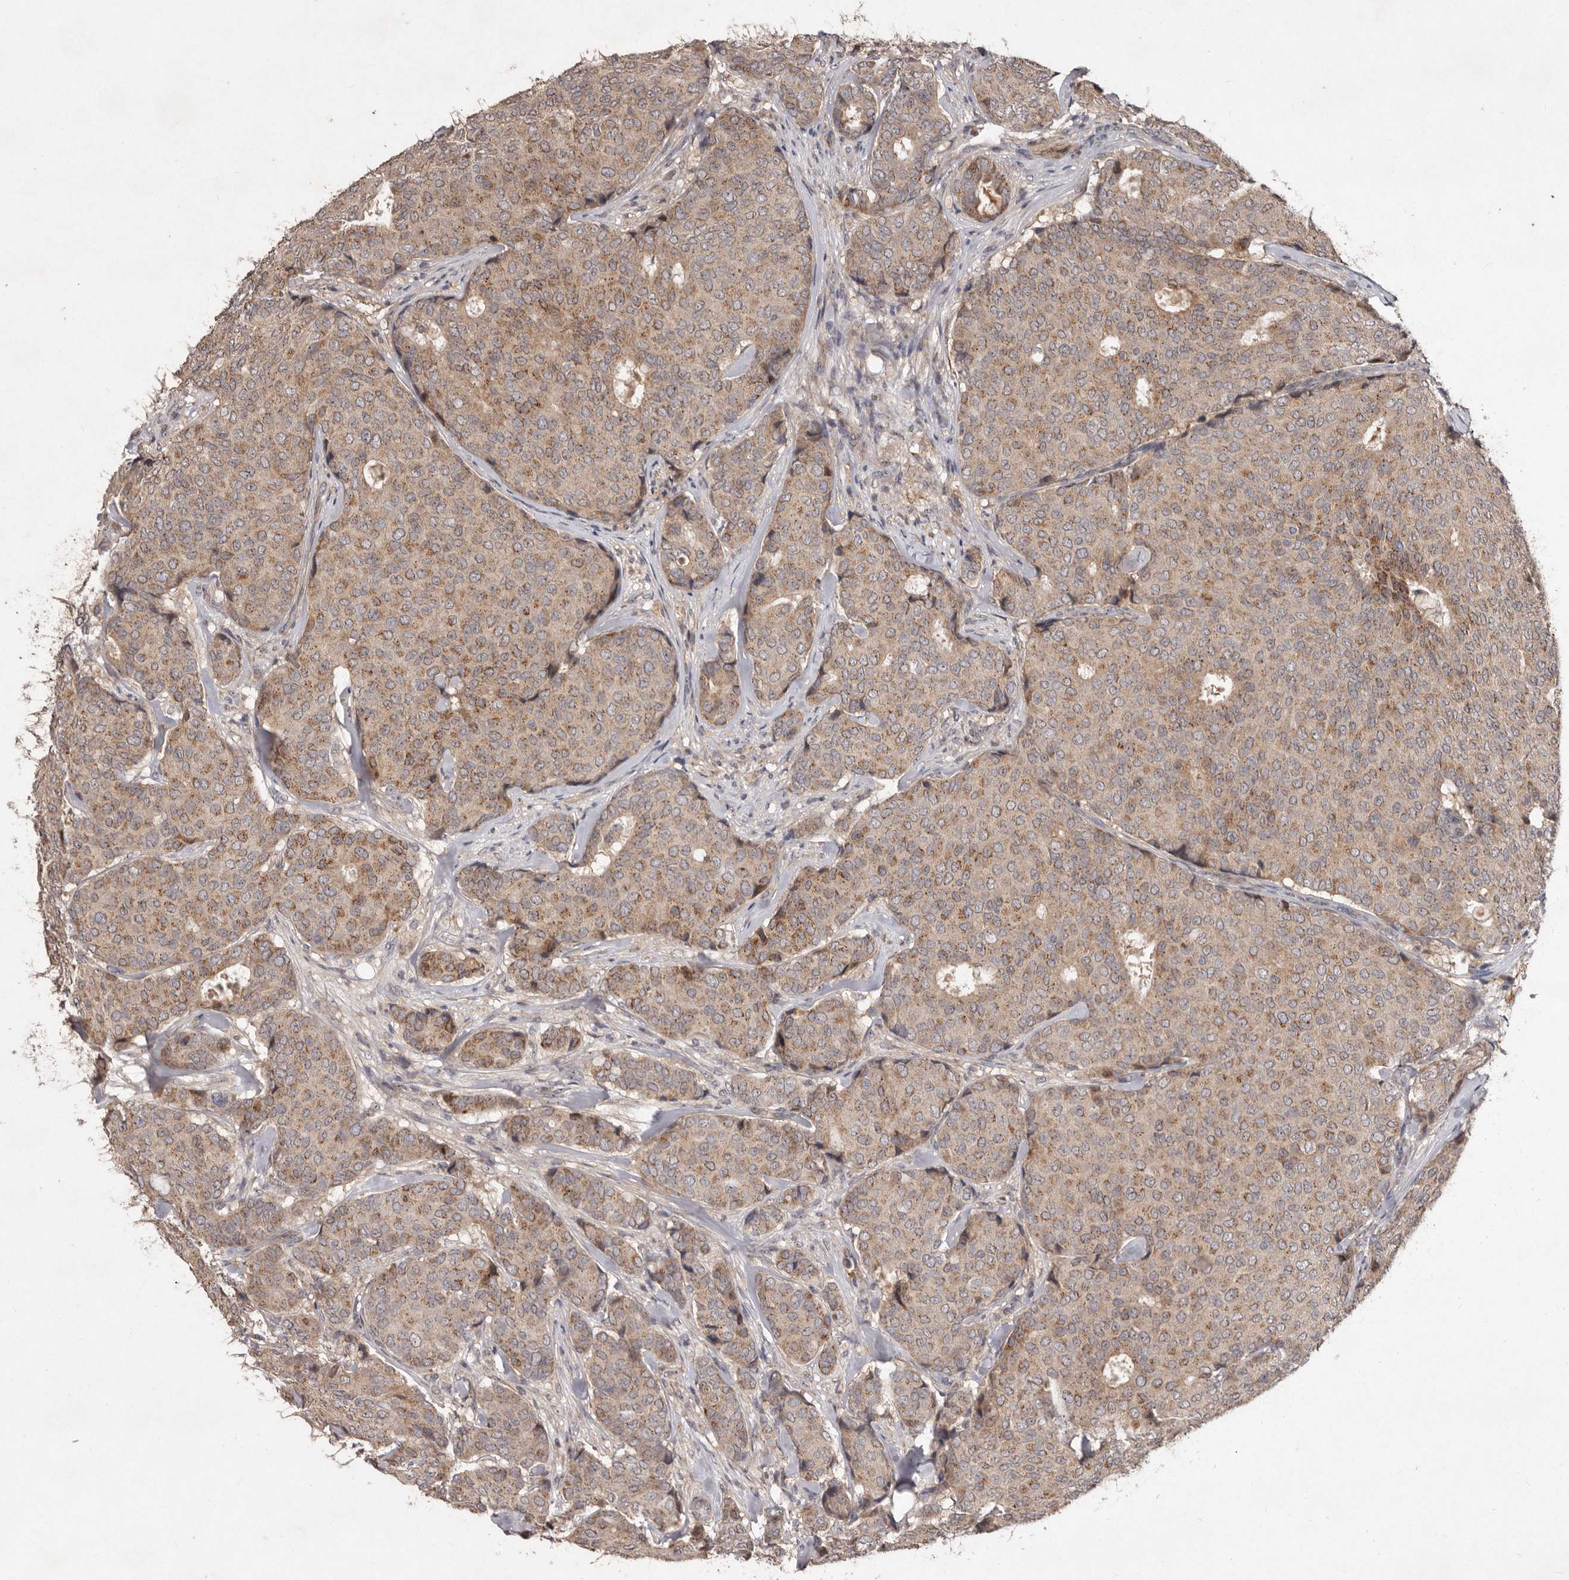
{"staining": {"intensity": "moderate", "quantity": ">75%", "location": "cytoplasmic/membranous"}, "tissue": "breast cancer", "cell_type": "Tumor cells", "image_type": "cancer", "snomed": [{"axis": "morphology", "description": "Duct carcinoma"}, {"axis": "topography", "description": "Breast"}], "caption": "This photomicrograph shows immunohistochemistry staining of invasive ductal carcinoma (breast), with medium moderate cytoplasmic/membranous staining in about >75% of tumor cells.", "gene": "FLAD1", "patient": {"sex": "female", "age": 75}}